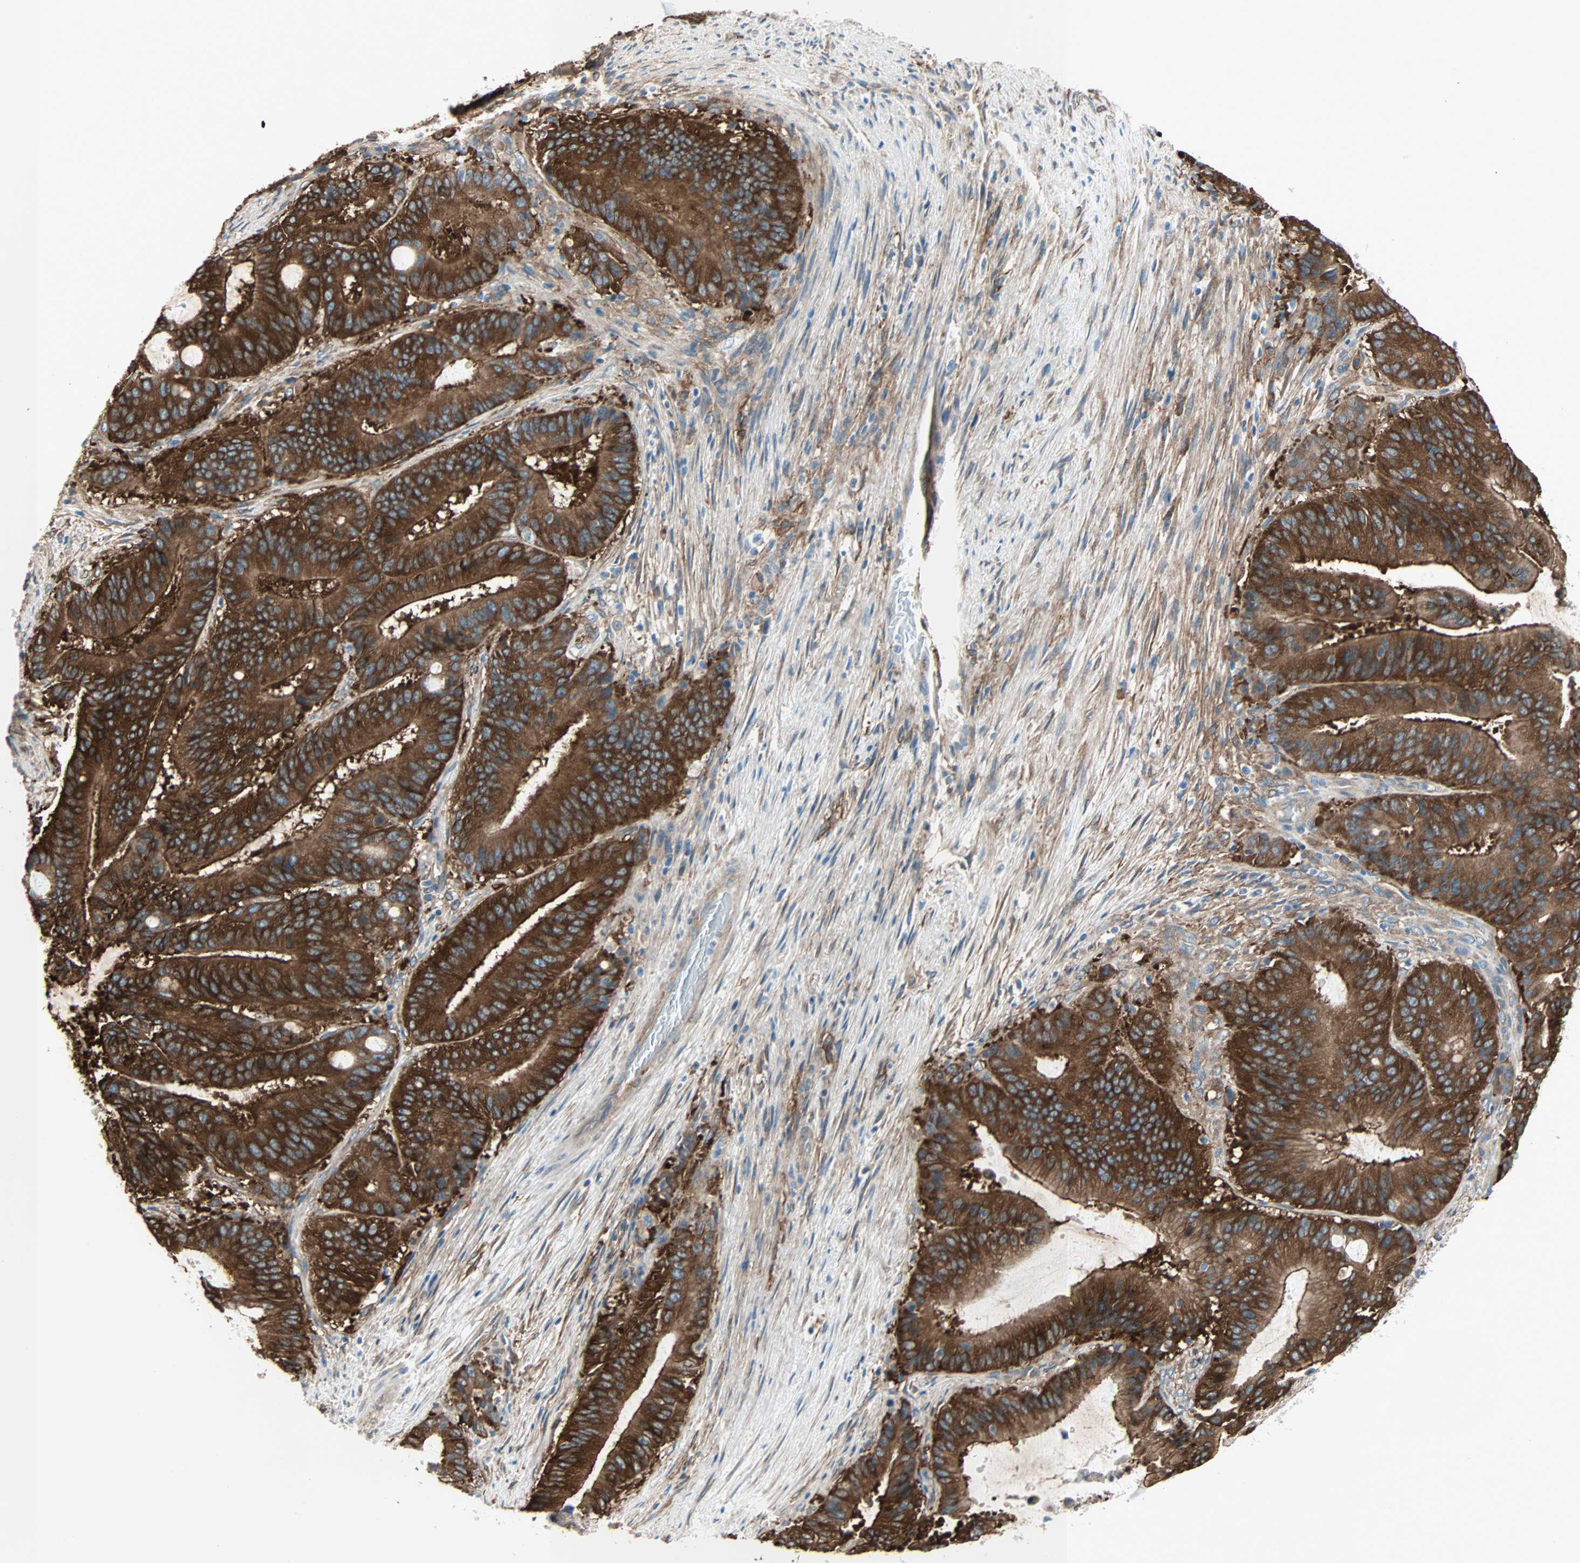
{"staining": {"intensity": "strong", "quantity": ">75%", "location": "cytoplasmic/membranous"}, "tissue": "liver cancer", "cell_type": "Tumor cells", "image_type": "cancer", "snomed": [{"axis": "morphology", "description": "Cholangiocarcinoma"}, {"axis": "topography", "description": "Liver"}], "caption": "An image showing strong cytoplasmic/membranous expression in about >75% of tumor cells in liver cancer (cholangiocarcinoma), as visualized by brown immunohistochemical staining.", "gene": "EPB41L2", "patient": {"sex": "female", "age": 73}}